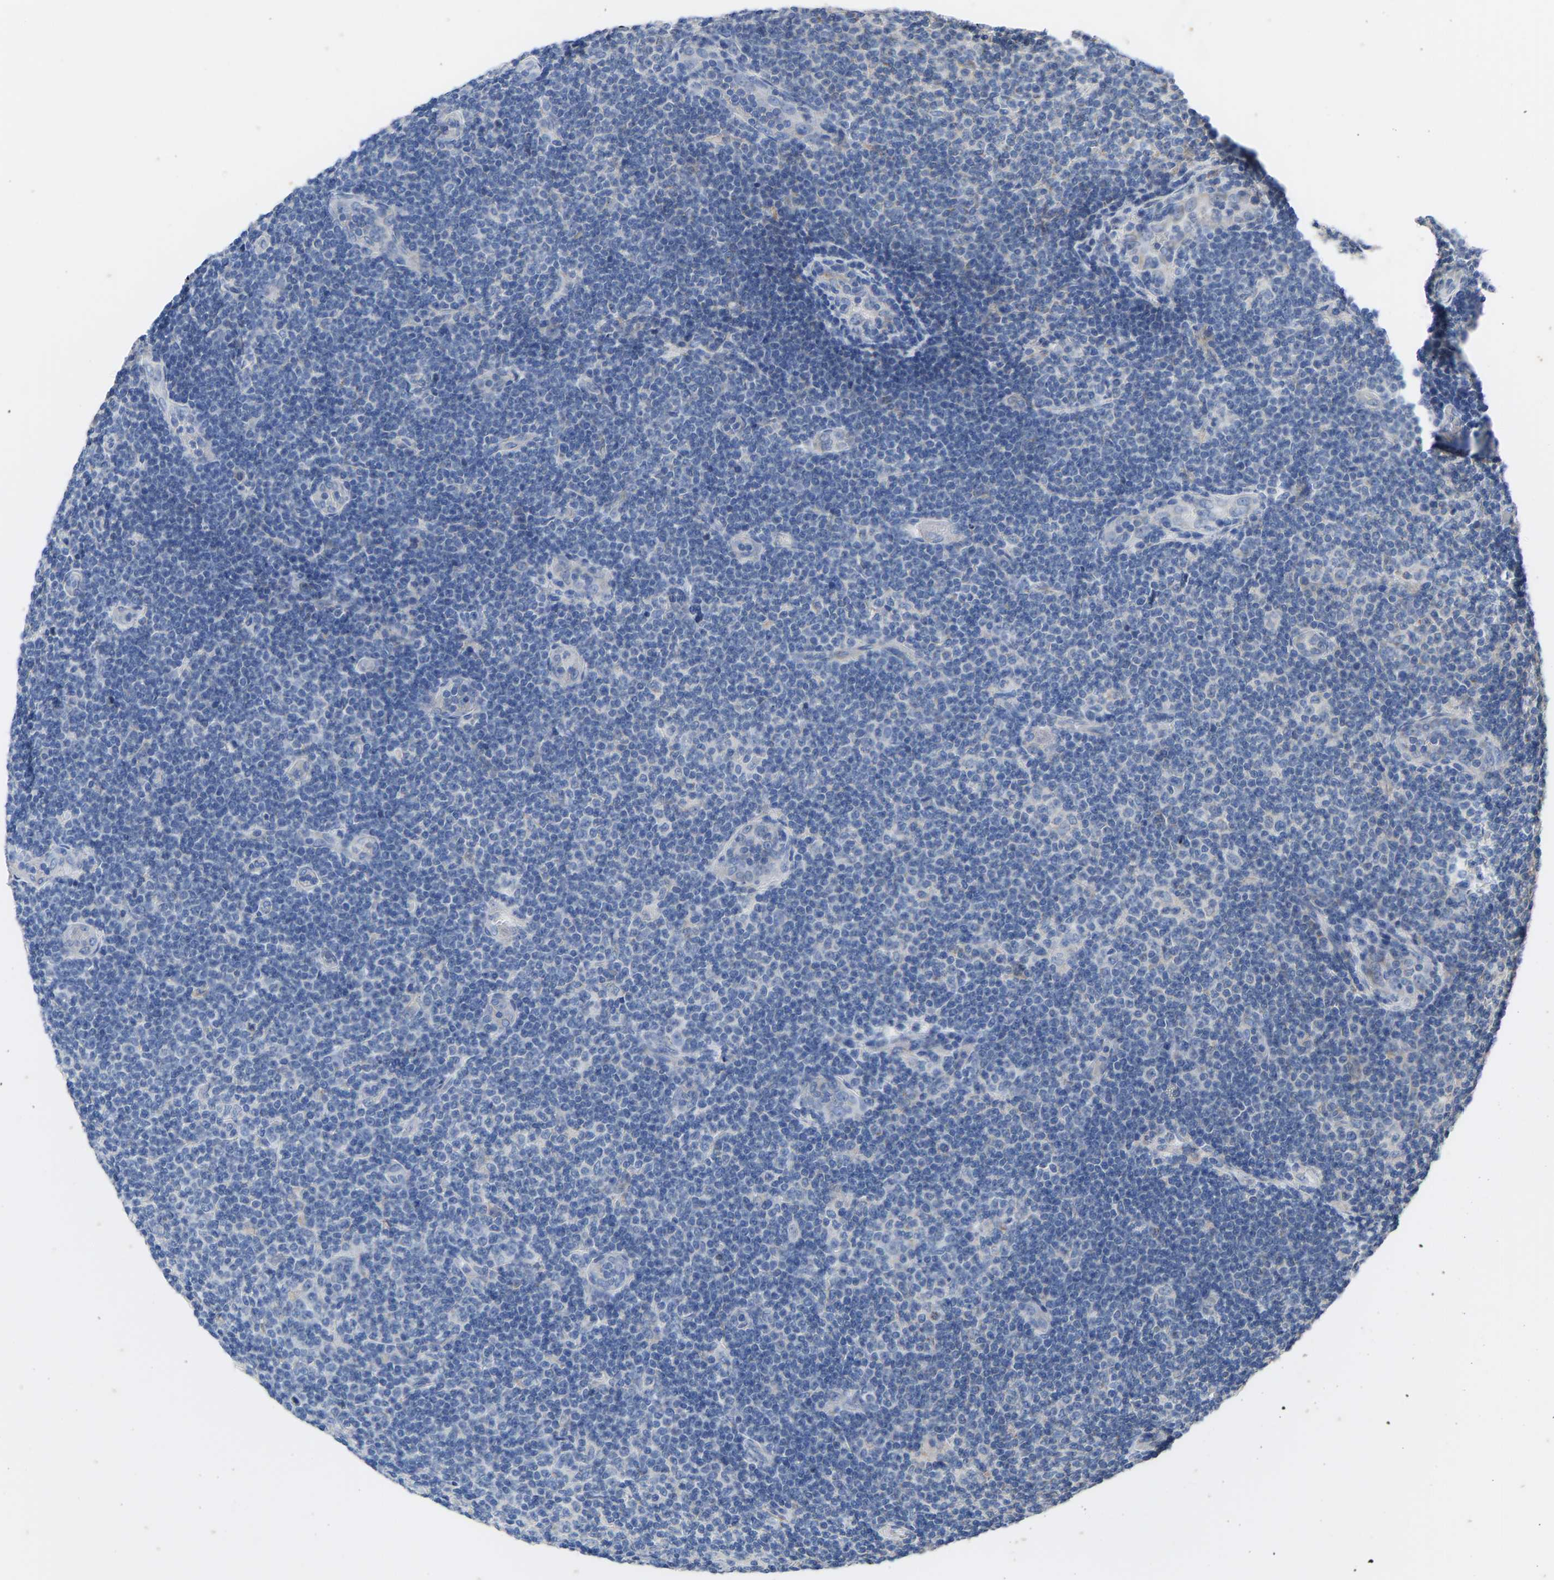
{"staining": {"intensity": "negative", "quantity": "none", "location": "none"}, "tissue": "lymphoma", "cell_type": "Tumor cells", "image_type": "cancer", "snomed": [{"axis": "morphology", "description": "Malignant lymphoma, non-Hodgkin's type, Low grade"}, {"axis": "topography", "description": "Lymph node"}], "caption": "Immunohistochemistry photomicrograph of neoplastic tissue: low-grade malignant lymphoma, non-Hodgkin's type stained with DAB reveals no significant protein positivity in tumor cells.", "gene": "OLIG2", "patient": {"sex": "male", "age": 83}}